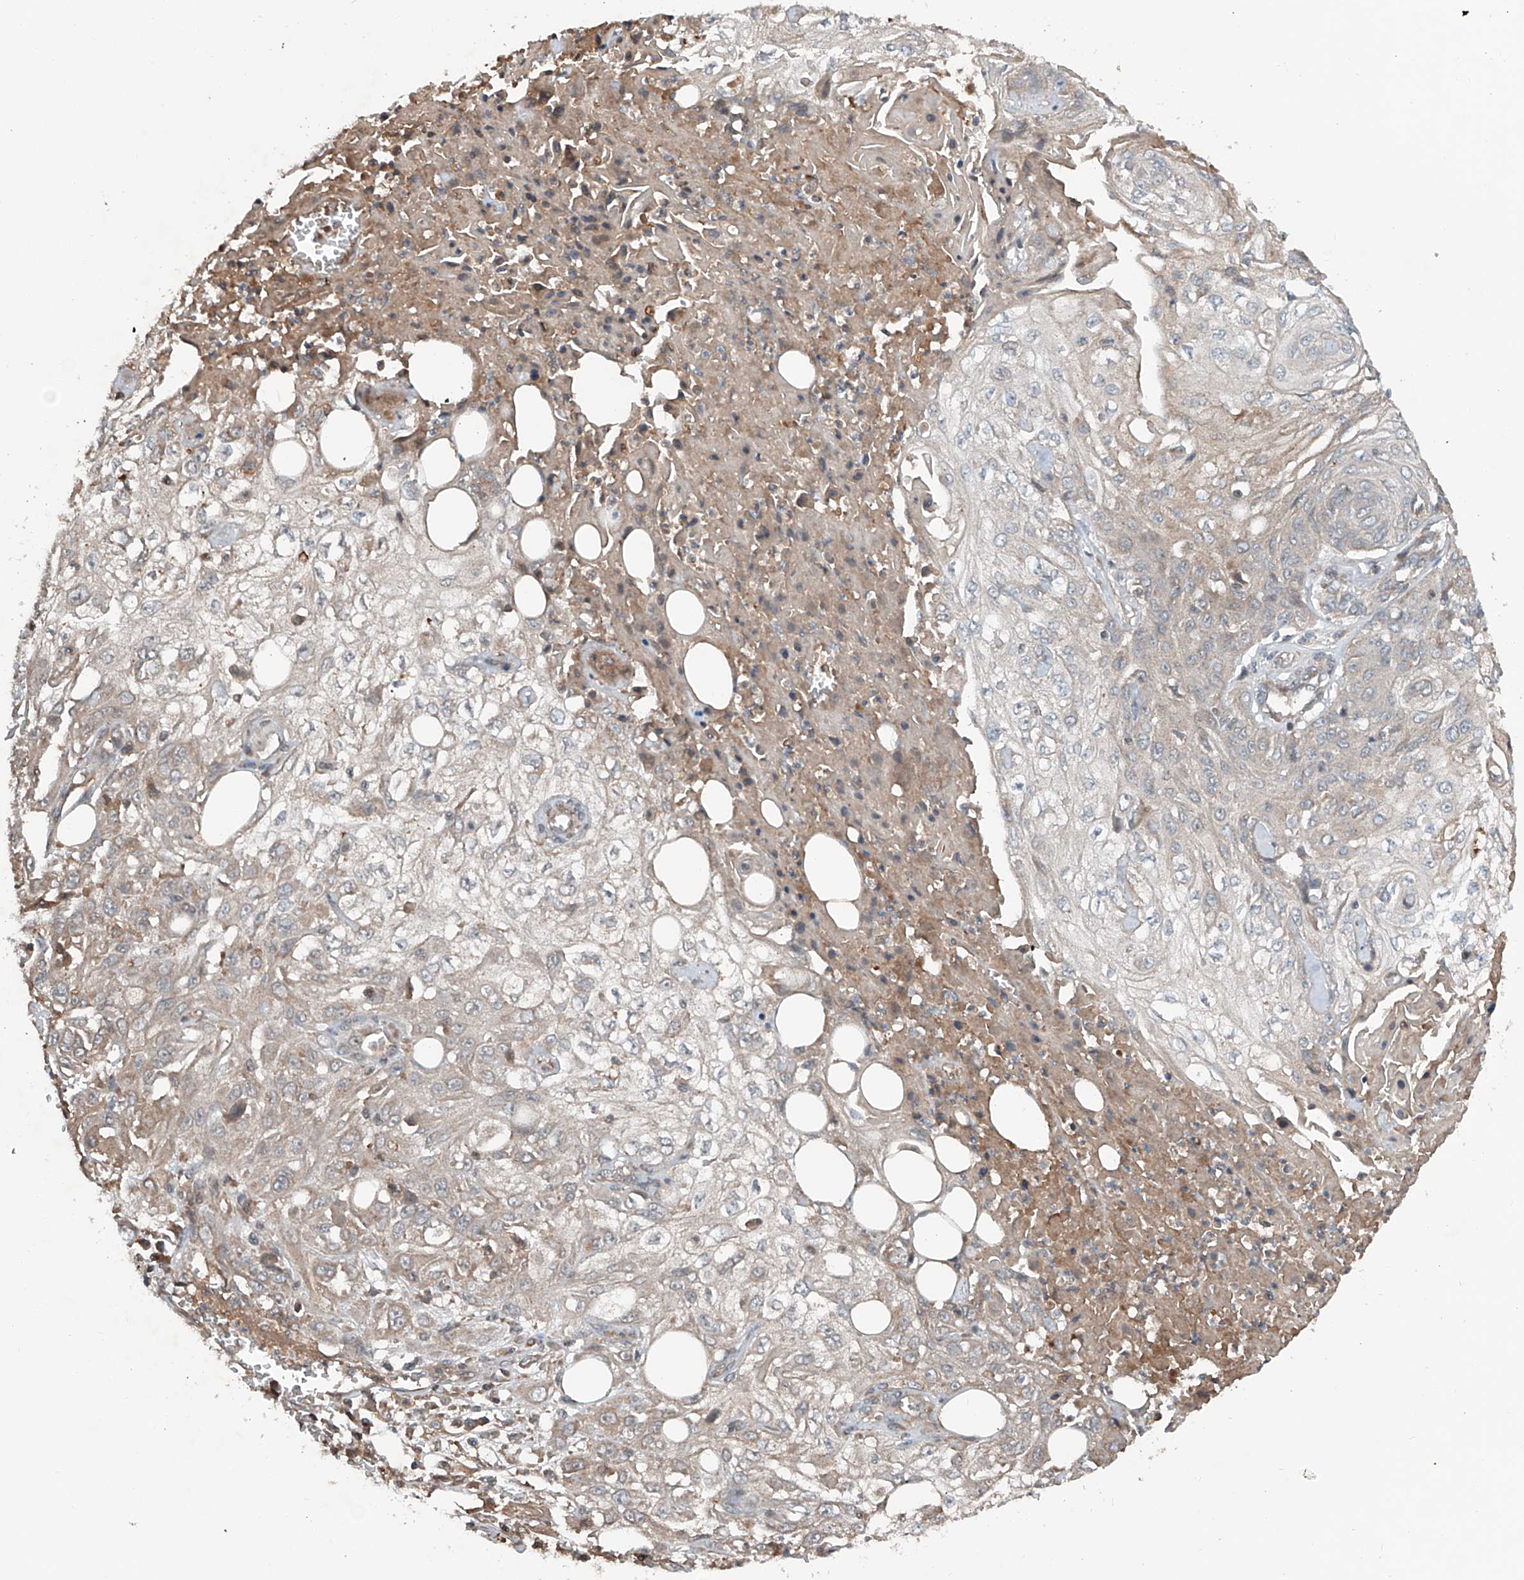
{"staining": {"intensity": "weak", "quantity": "<25%", "location": "cytoplasmic/membranous"}, "tissue": "skin cancer", "cell_type": "Tumor cells", "image_type": "cancer", "snomed": [{"axis": "morphology", "description": "Squamous cell carcinoma, NOS"}, {"axis": "morphology", "description": "Squamous cell carcinoma, metastatic, NOS"}, {"axis": "topography", "description": "Skin"}, {"axis": "topography", "description": "Lymph node"}], "caption": "IHC histopathology image of neoplastic tissue: human skin cancer (metastatic squamous cell carcinoma) stained with DAB reveals no significant protein positivity in tumor cells.", "gene": "ADAM23", "patient": {"sex": "male", "age": 75}}